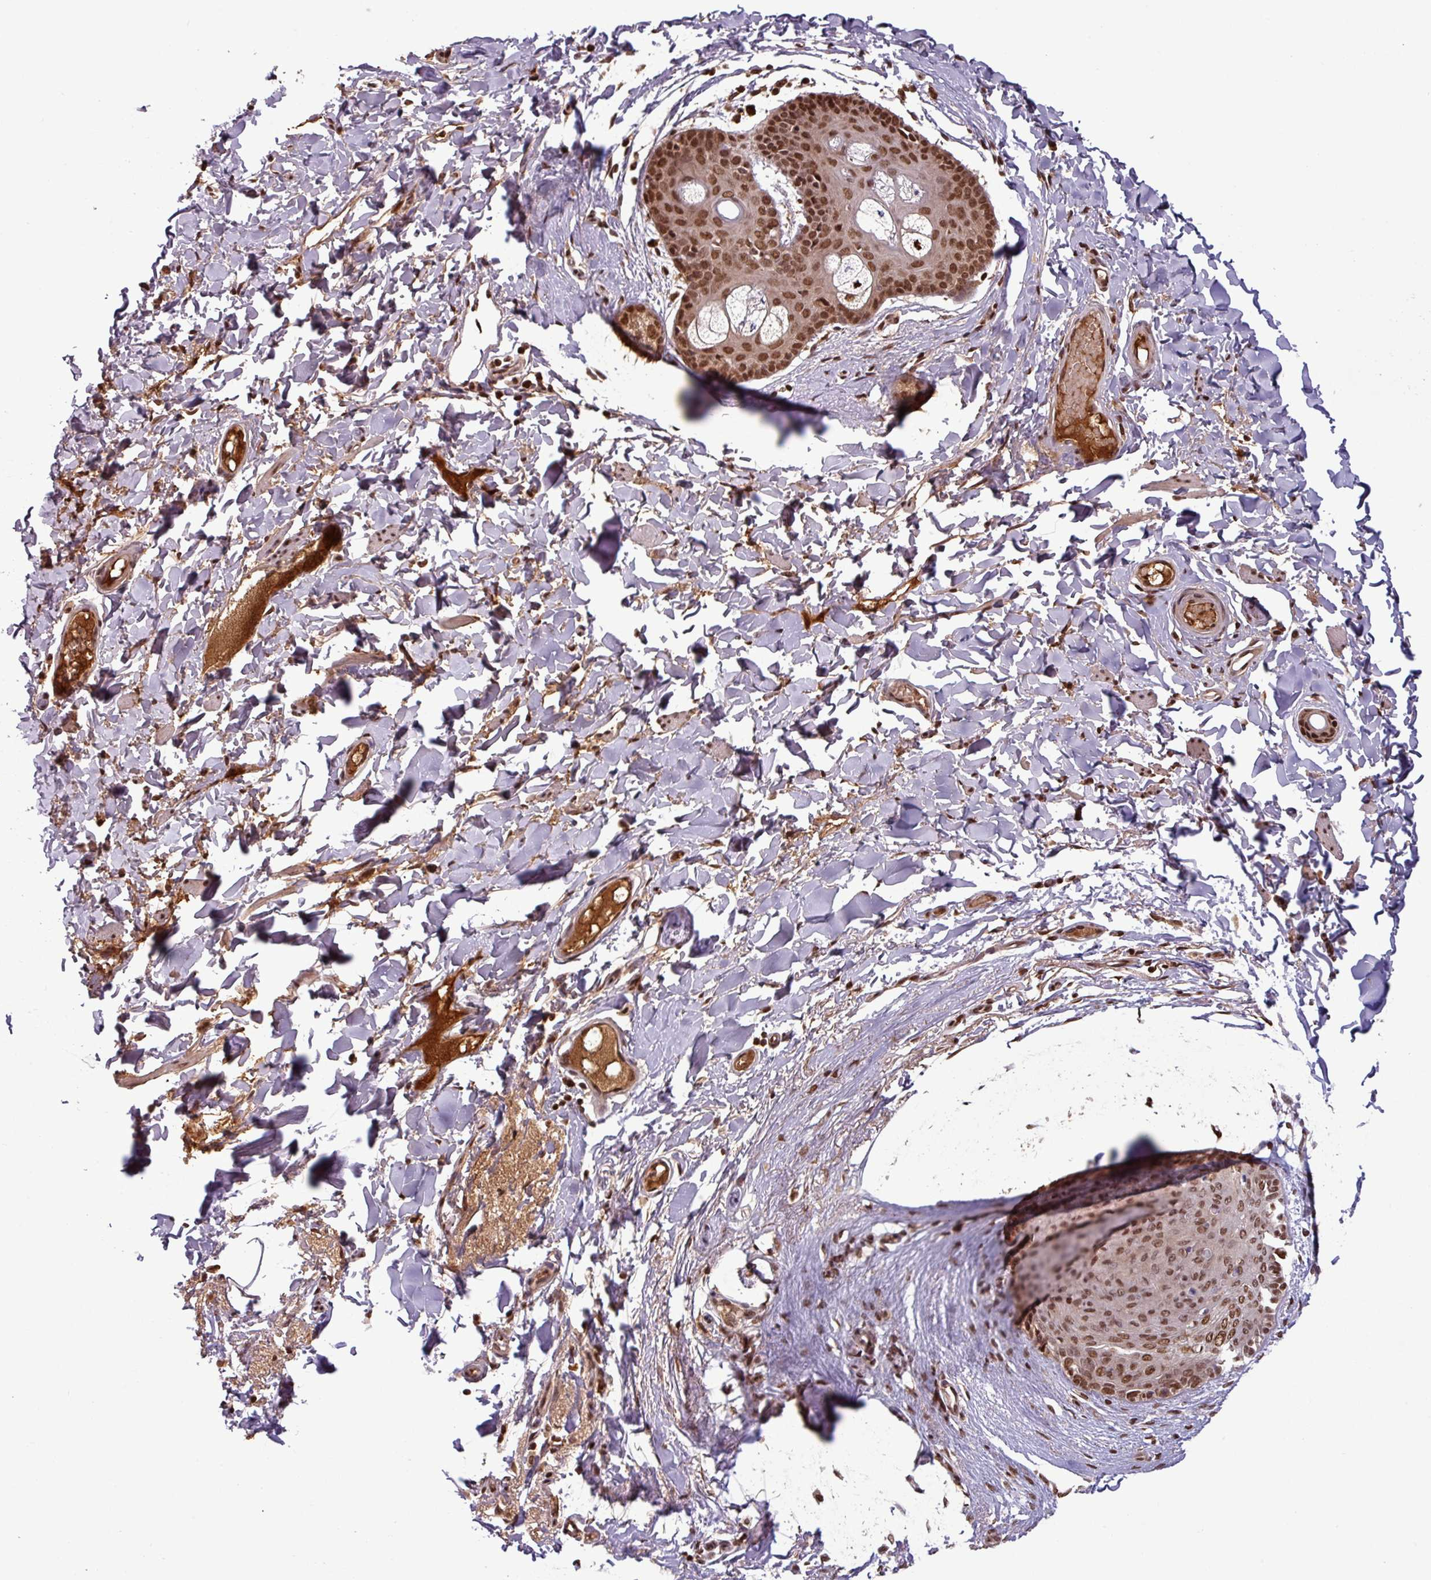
{"staining": {"intensity": "moderate", "quantity": ">75%", "location": "nuclear"}, "tissue": "skin", "cell_type": "Epidermal cells", "image_type": "normal", "snomed": [{"axis": "morphology", "description": "Normal tissue, NOS"}, {"axis": "topography", "description": "Vulva"}], "caption": "Normal skin exhibits moderate nuclear expression in about >75% of epidermal cells.", "gene": "NOB1", "patient": {"sex": "female", "age": 66}}